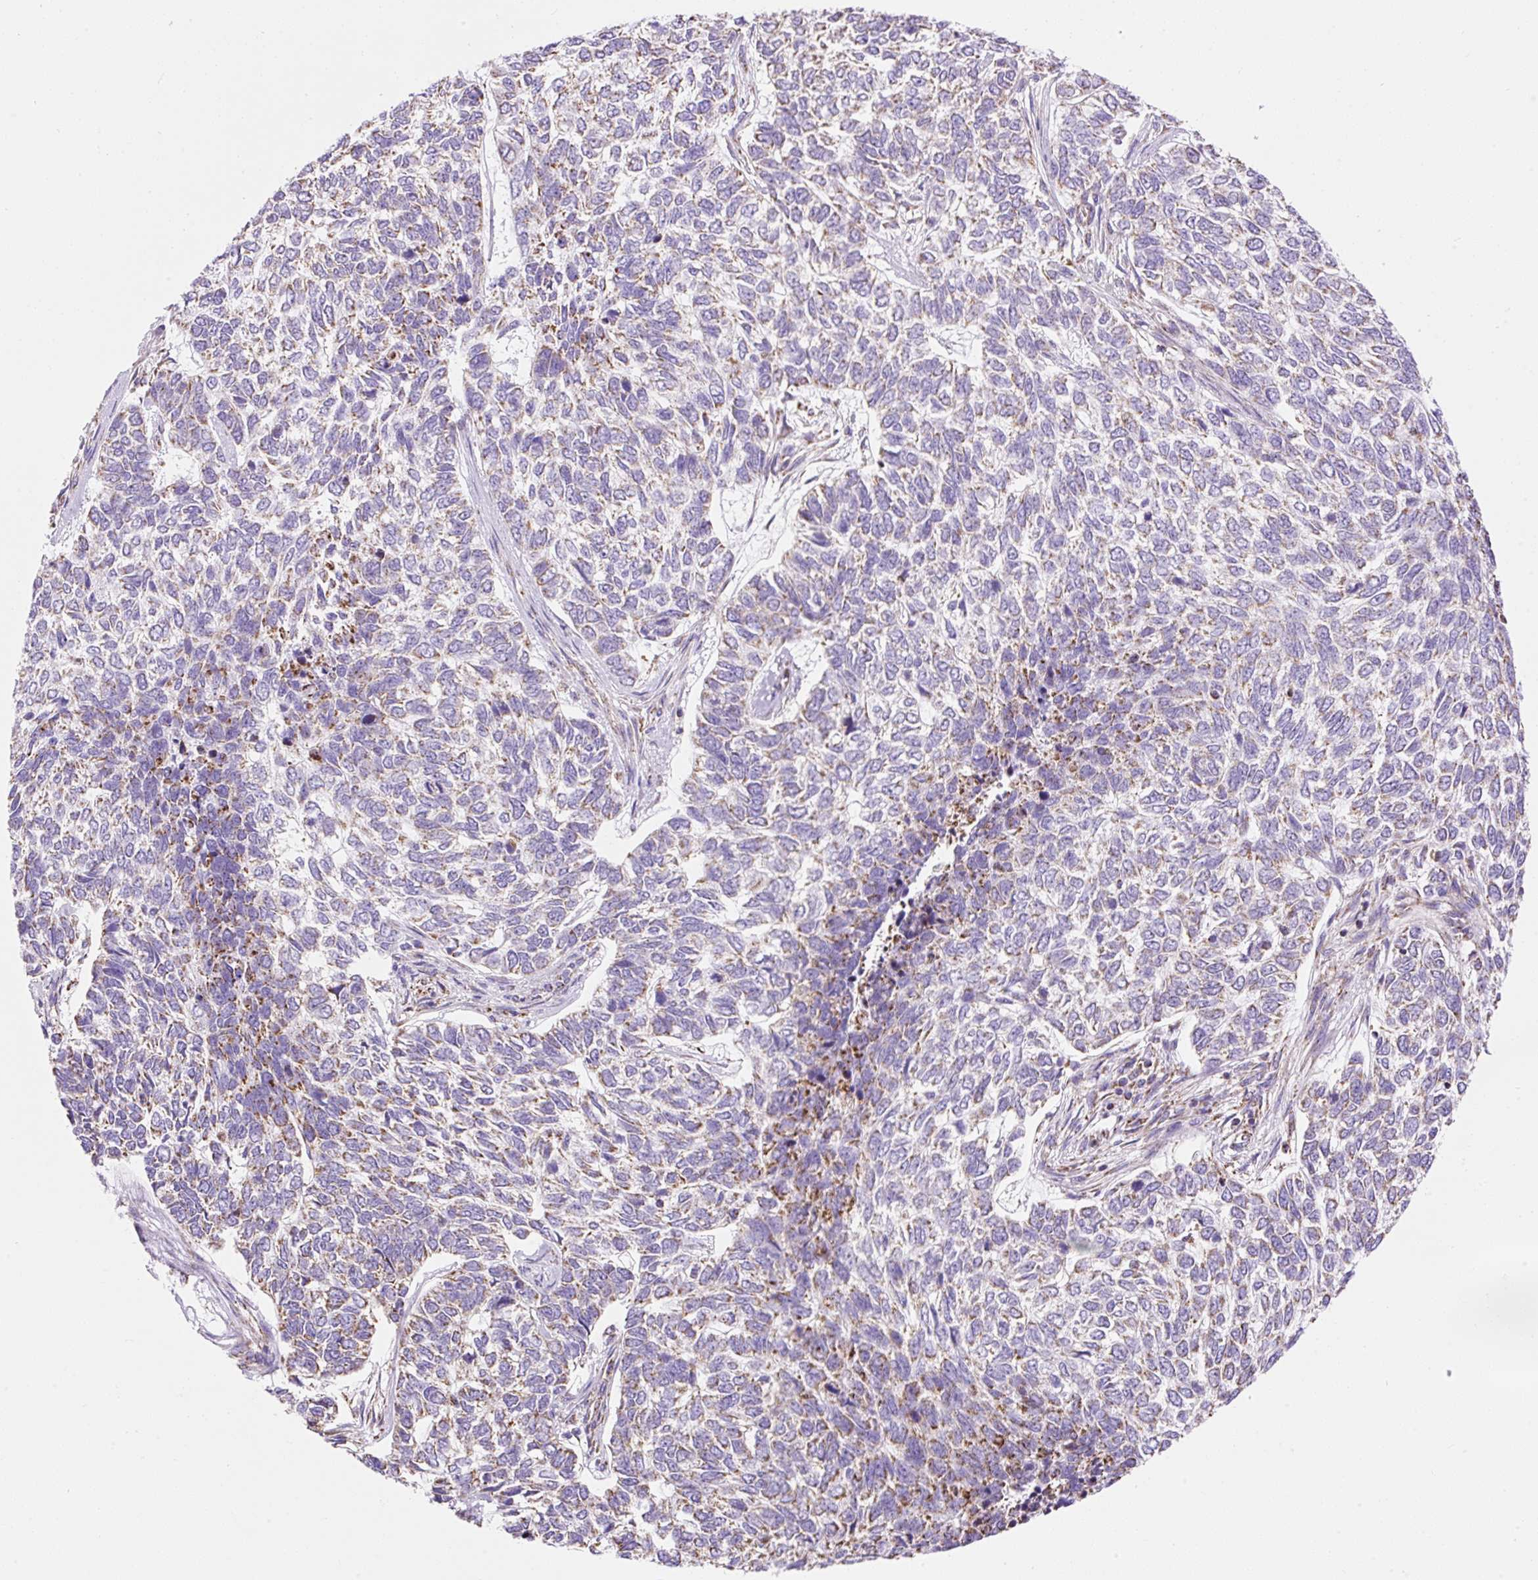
{"staining": {"intensity": "moderate", "quantity": "25%-75%", "location": "cytoplasmic/membranous"}, "tissue": "skin cancer", "cell_type": "Tumor cells", "image_type": "cancer", "snomed": [{"axis": "morphology", "description": "Basal cell carcinoma"}, {"axis": "topography", "description": "Skin"}], "caption": "Moderate cytoplasmic/membranous protein expression is present in about 25%-75% of tumor cells in basal cell carcinoma (skin).", "gene": "DAAM2", "patient": {"sex": "female", "age": 65}}